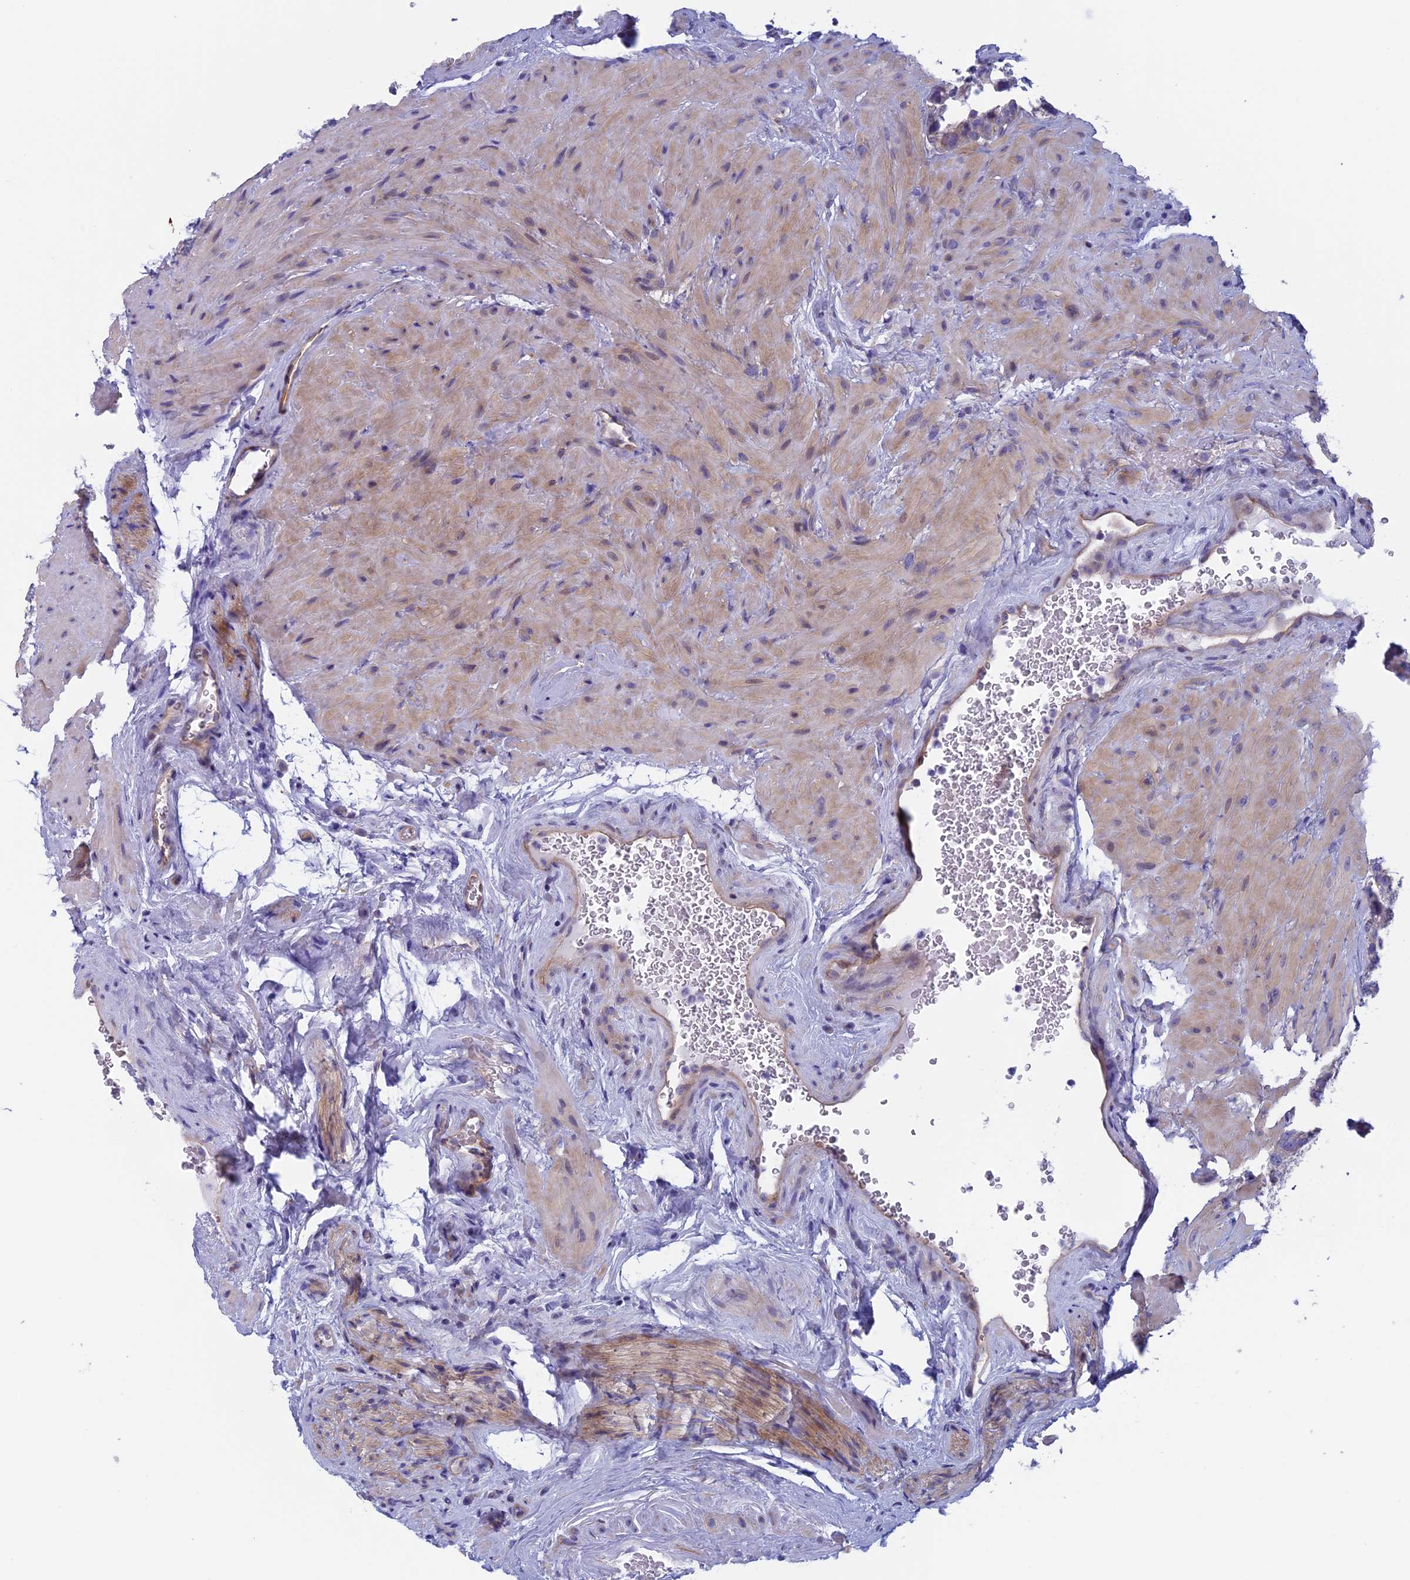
{"staining": {"intensity": "negative", "quantity": "none", "location": "none"}, "tissue": "seminal vesicle", "cell_type": "Glandular cells", "image_type": "normal", "snomed": [{"axis": "morphology", "description": "Normal tissue, NOS"}, {"axis": "topography", "description": "Seminal veicle"}, {"axis": "topography", "description": "Peripheral nerve tissue"}], "caption": "High power microscopy photomicrograph of an immunohistochemistry histopathology image of unremarkable seminal vesicle, revealing no significant expression in glandular cells. The staining was performed using DAB (3,3'-diaminobenzidine) to visualize the protein expression in brown, while the nuclei were stained in blue with hematoxylin (Magnification: 20x).", "gene": "CNOT6L", "patient": {"sex": "male", "age": 67}}